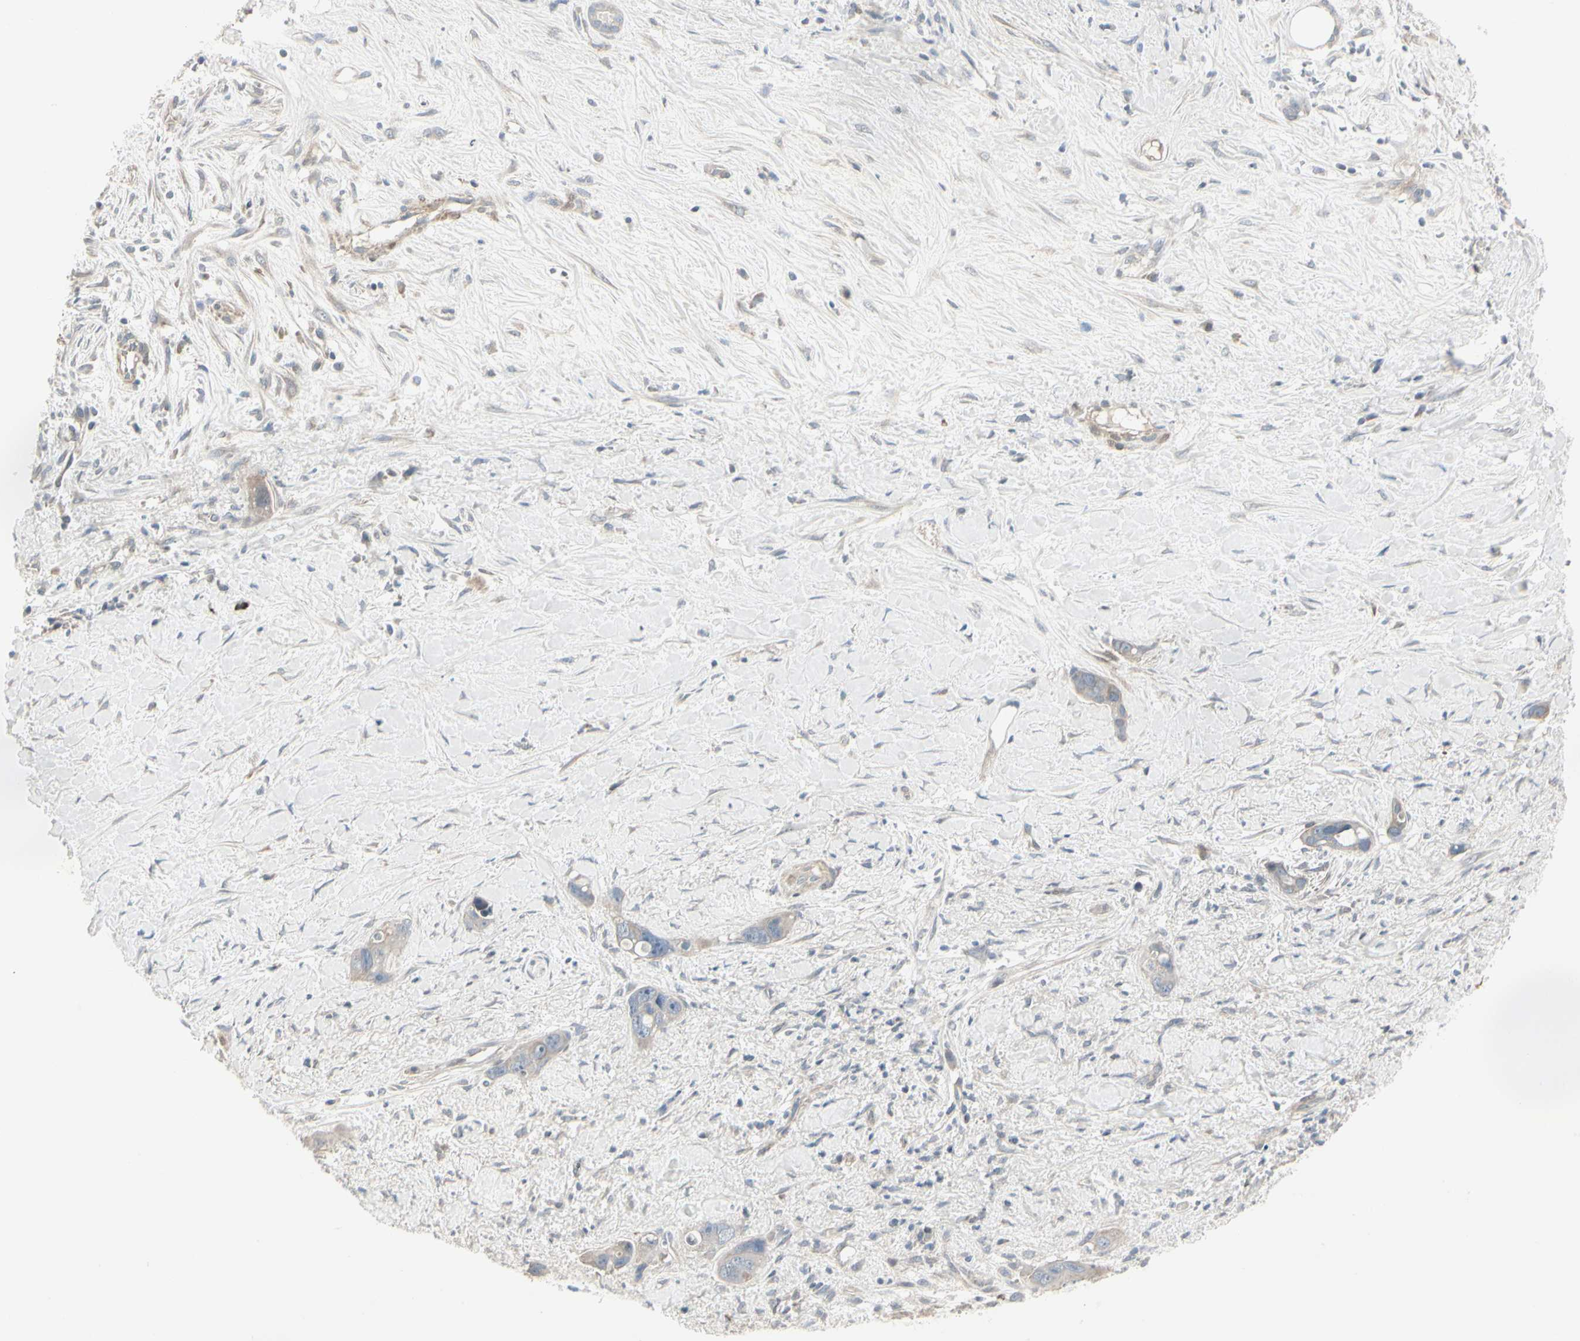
{"staining": {"intensity": "weak", "quantity": "<25%", "location": "cytoplasmic/membranous"}, "tissue": "liver cancer", "cell_type": "Tumor cells", "image_type": "cancer", "snomed": [{"axis": "morphology", "description": "Cholangiocarcinoma"}, {"axis": "topography", "description": "Liver"}], "caption": "Histopathology image shows no significant protein expression in tumor cells of liver cancer.", "gene": "DMPK", "patient": {"sex": "female", "age": 65}}